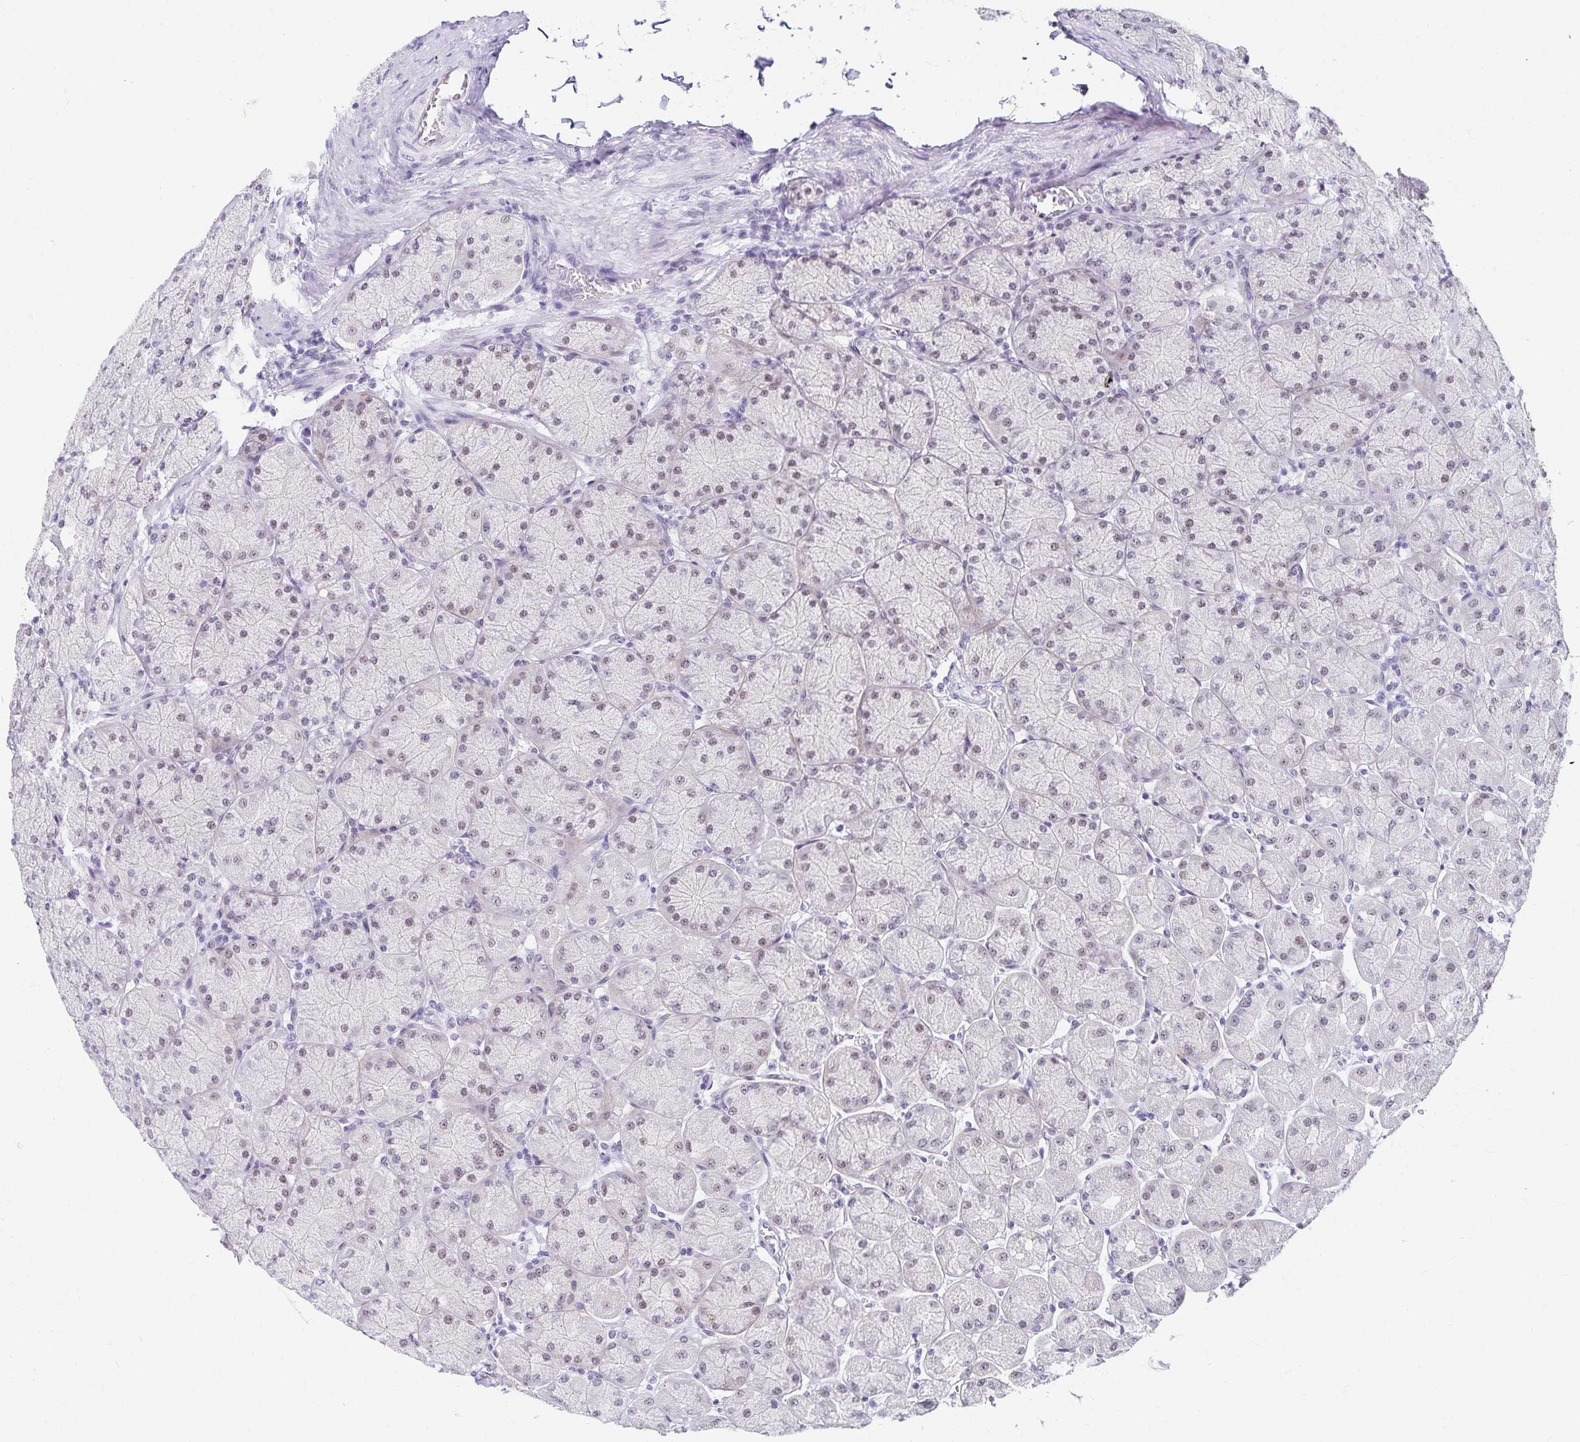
{"staining": {"intensity": "weak", "quantity": "<25%", "location": "nuclear"}, "tissue": "stomach", "cell_type": "Glandular cells", "image_type": "normal", "snomed": [{"axis": "morphology", "description": "Normal tissue, NOS"}, {"axis": "topography", "description": "Stomach, upper"}], "caption": "IHC of normal stomach shows no staining in glandular cells.", "gene": "C20orf85", "patient": {"sex": "female", "age": 56}}